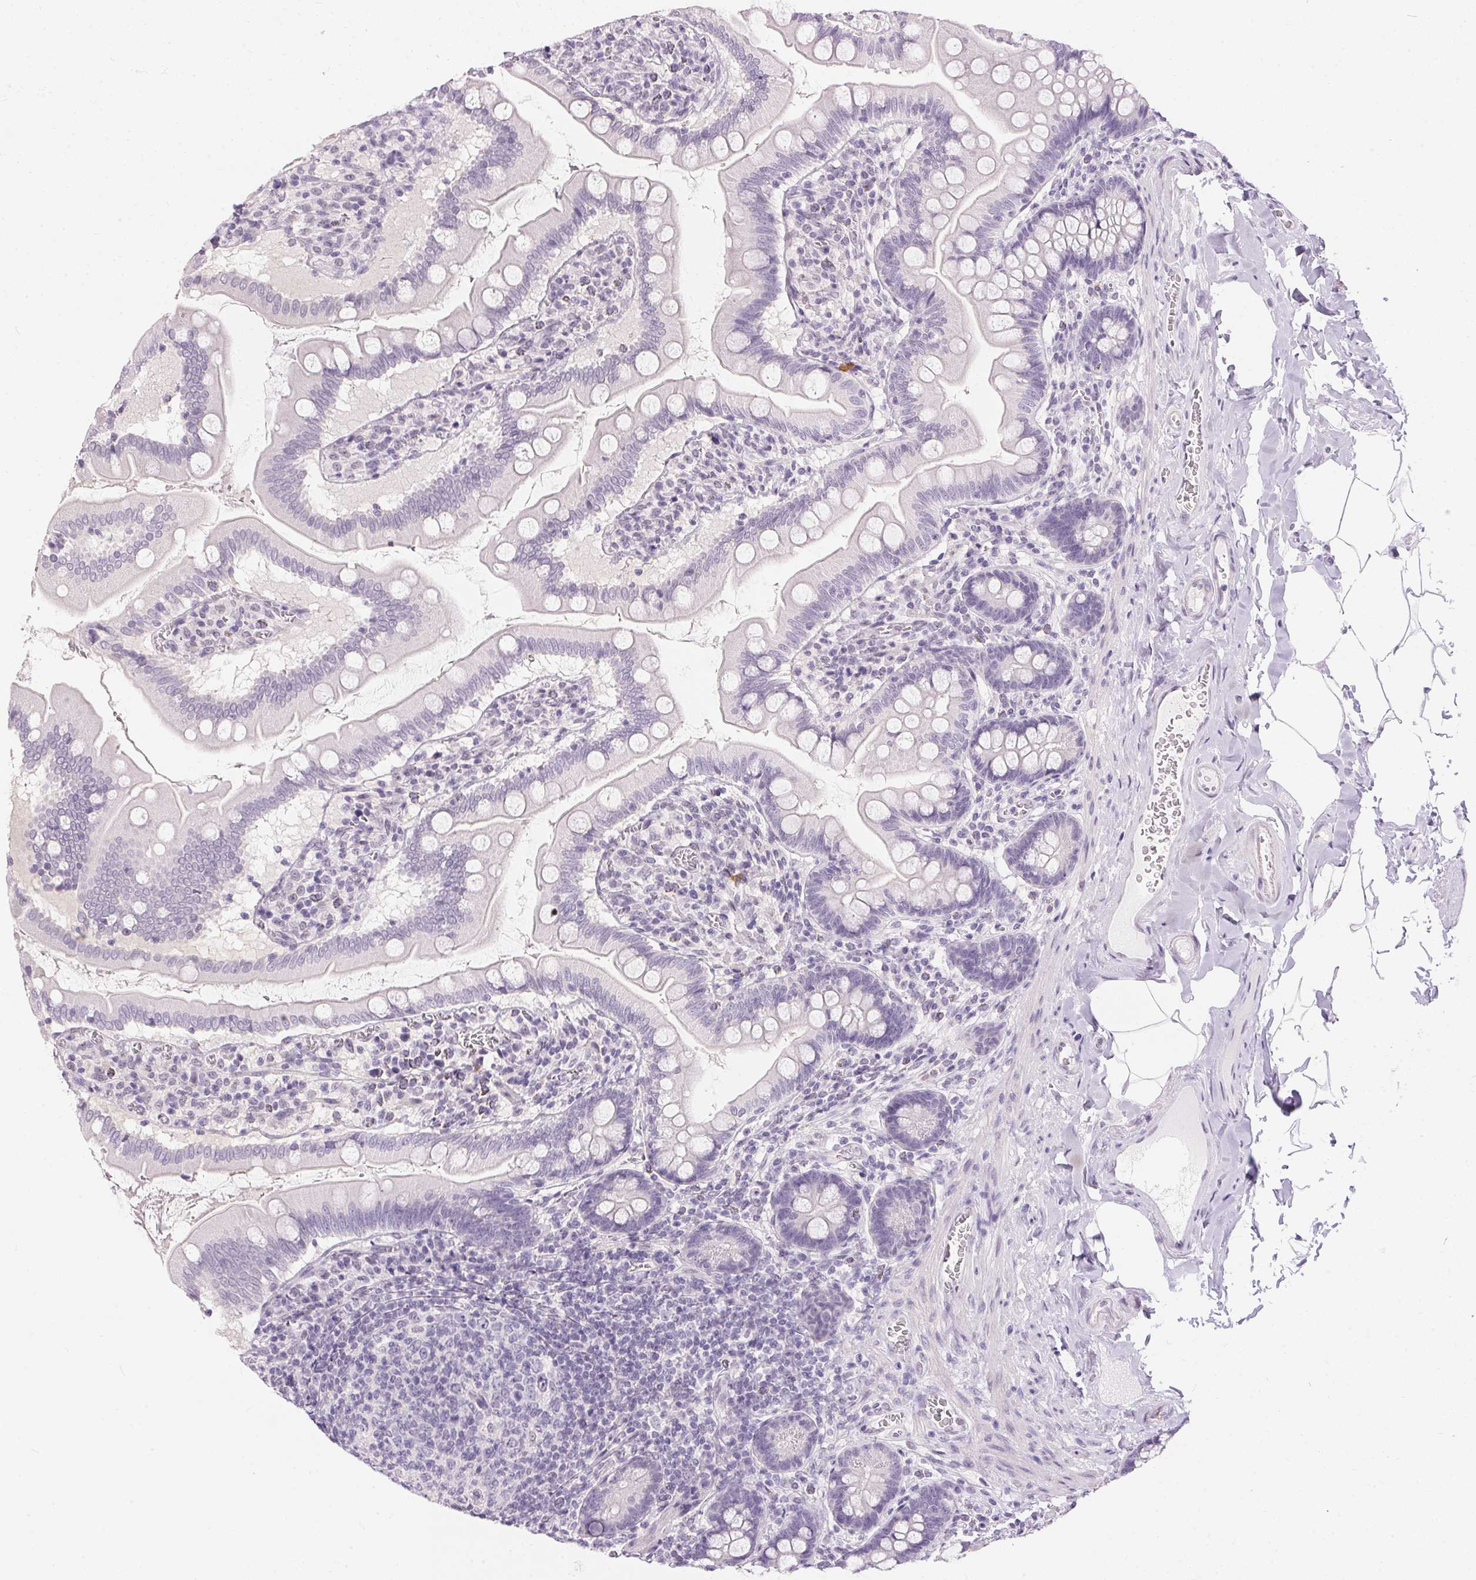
{"staining": {"intensity": "negative", "quantity": "none", "location": "none"}, "tissue": "small intestine", "cell_type": "Glandular cells", "image_type": "normal", "snomed": [{"axis": "morphology", "description": "Normal tissue, NOS"}, {"axis": "topography", "description": "Small intestine"}], "caption": "The histopathology image demonstrates no significant expression in glandular cells of small intestine. The staining is performed using DAB brown chromogen with nuclei counter-stained in using hematoxylin.", "gene": "GBP6", "patient": {"sex": "female", "age": 56}}